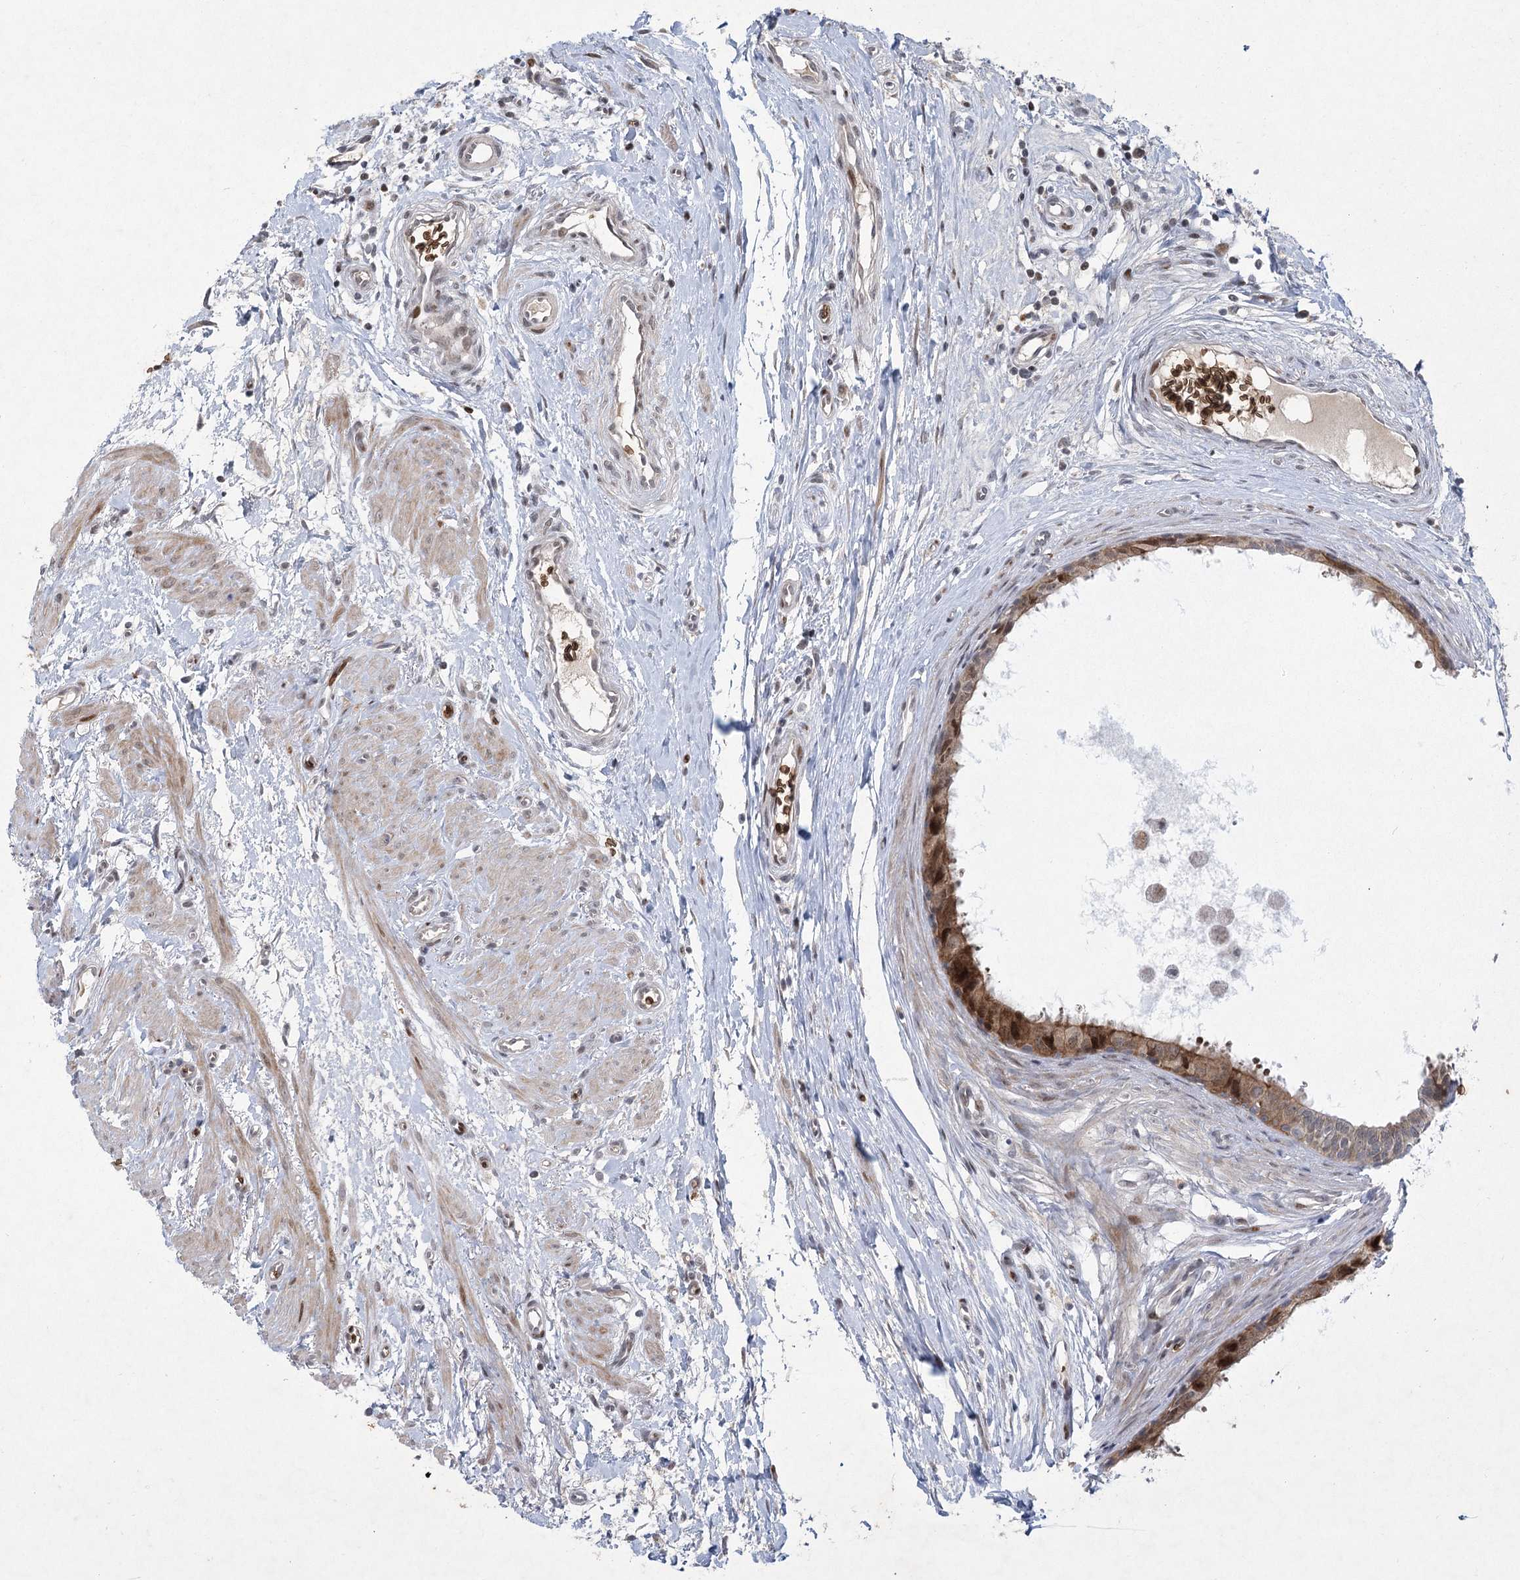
{"staining": {"intensity": "moderate", "quantity": ">75%", "location": "cytoplasmic/membranous"}, "tissue": "epididymis", "cell_type": "Glandular cells", "image_type": "normal", "snomed": [{"axis": "morphology", "description": "Normal tissue, NOS"}, {"axis": "morphology", "description": "Inflammation, NOS"}, {"axis": "topography", "description": "Epididymis"}], "caption": "Unremarkable epididymis exhibits moderate cytoplasmic/membranous positivity in approximately >75% of glandular cells, visualized by immunohistochemistry.", "gene": "NSMCE4A", "patient": {"sex": "male", "age": 85}}